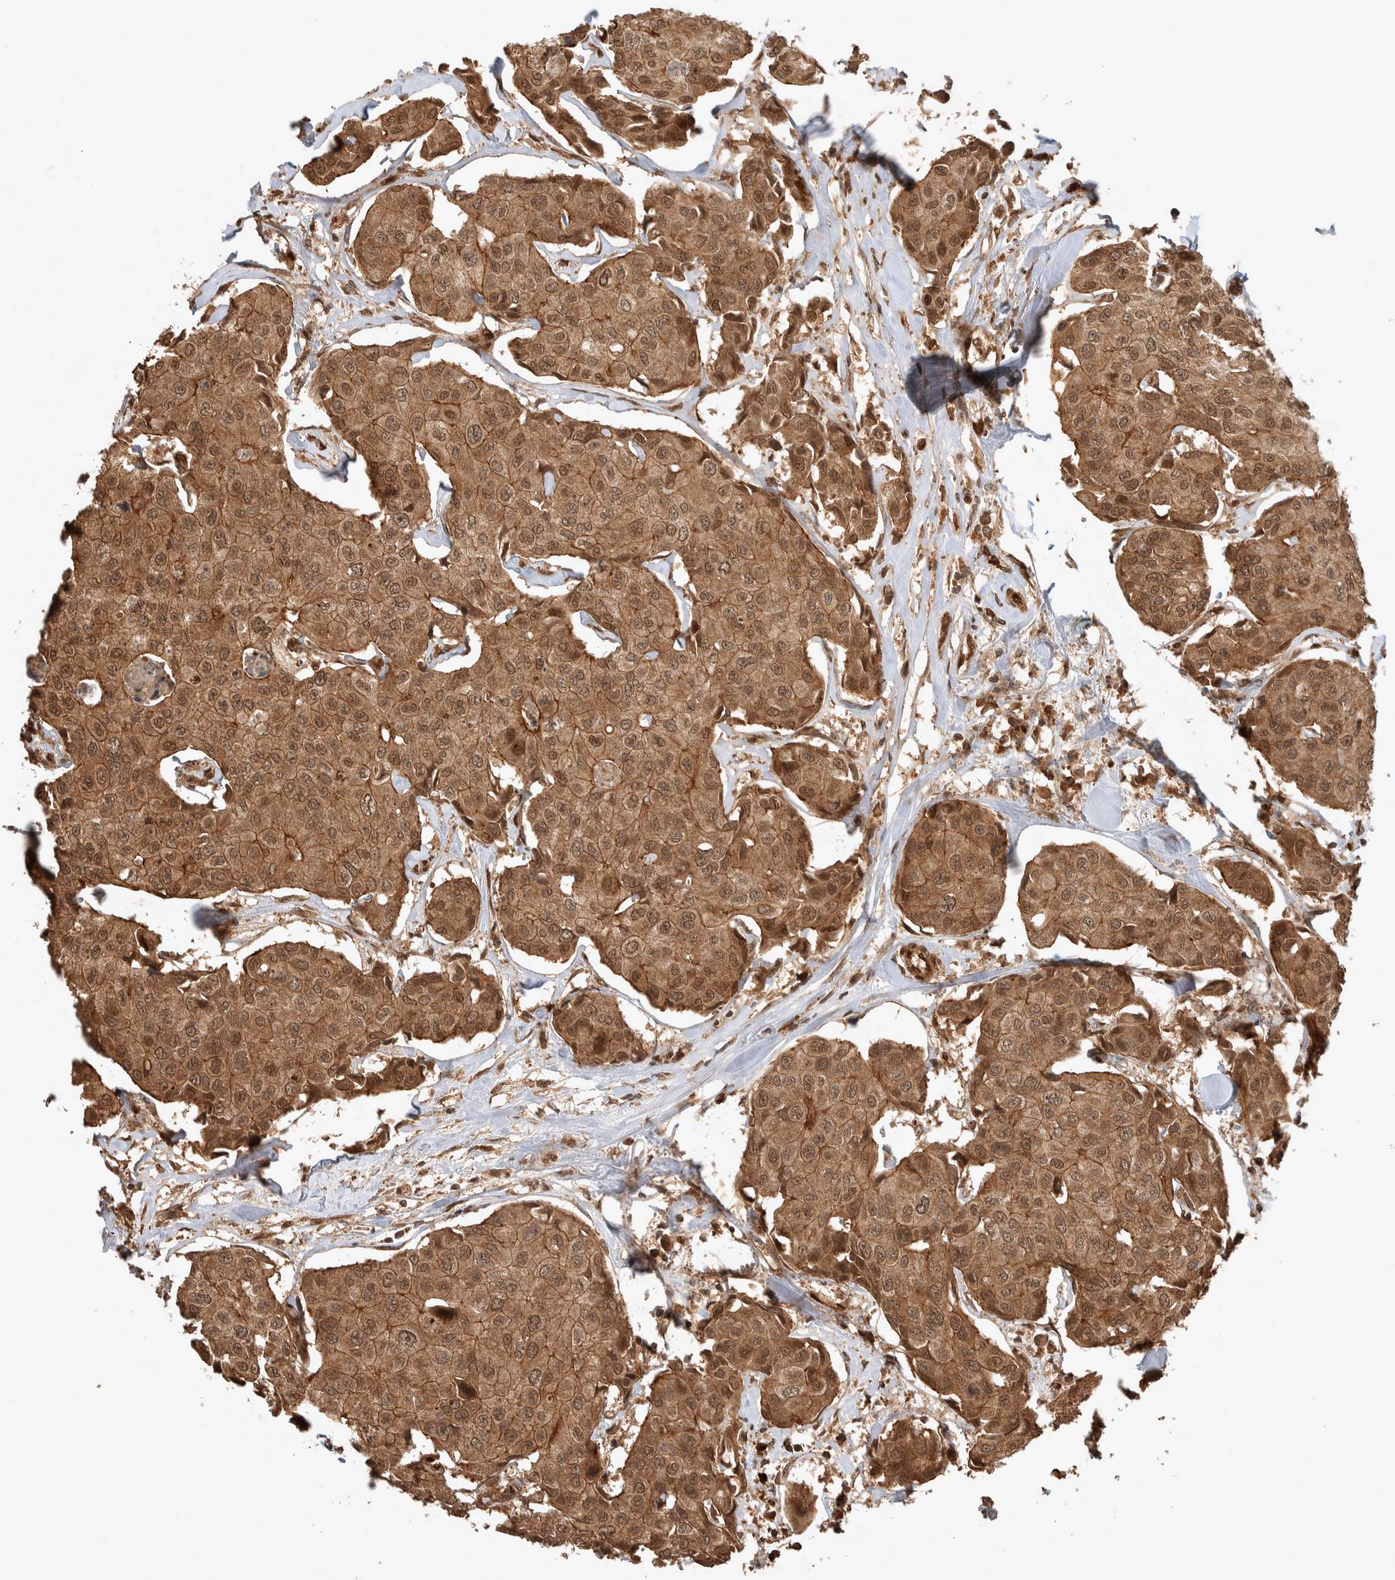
{"staining": {"intensity": "moderate", "quantity": ">75%", "location": "cytoplasmic/membranous,nuclear"}, "tissue": "breast cancer", "cell_type": "Tumor cells", "image_type": "cancer", "snomed": [{"axis": "morphology", "description": "Duct carcinoma"}, {"axis": "topography", "description": "Breast"}], "caption": "Protein expression by immunohistochemistry displays moderate cytoplasmic/membranous and nuclear staining in approximately >75% of tumor cells in breast cancer.", "gene": "CNTROB", "patient": {"sex": "female", "age": 80}}